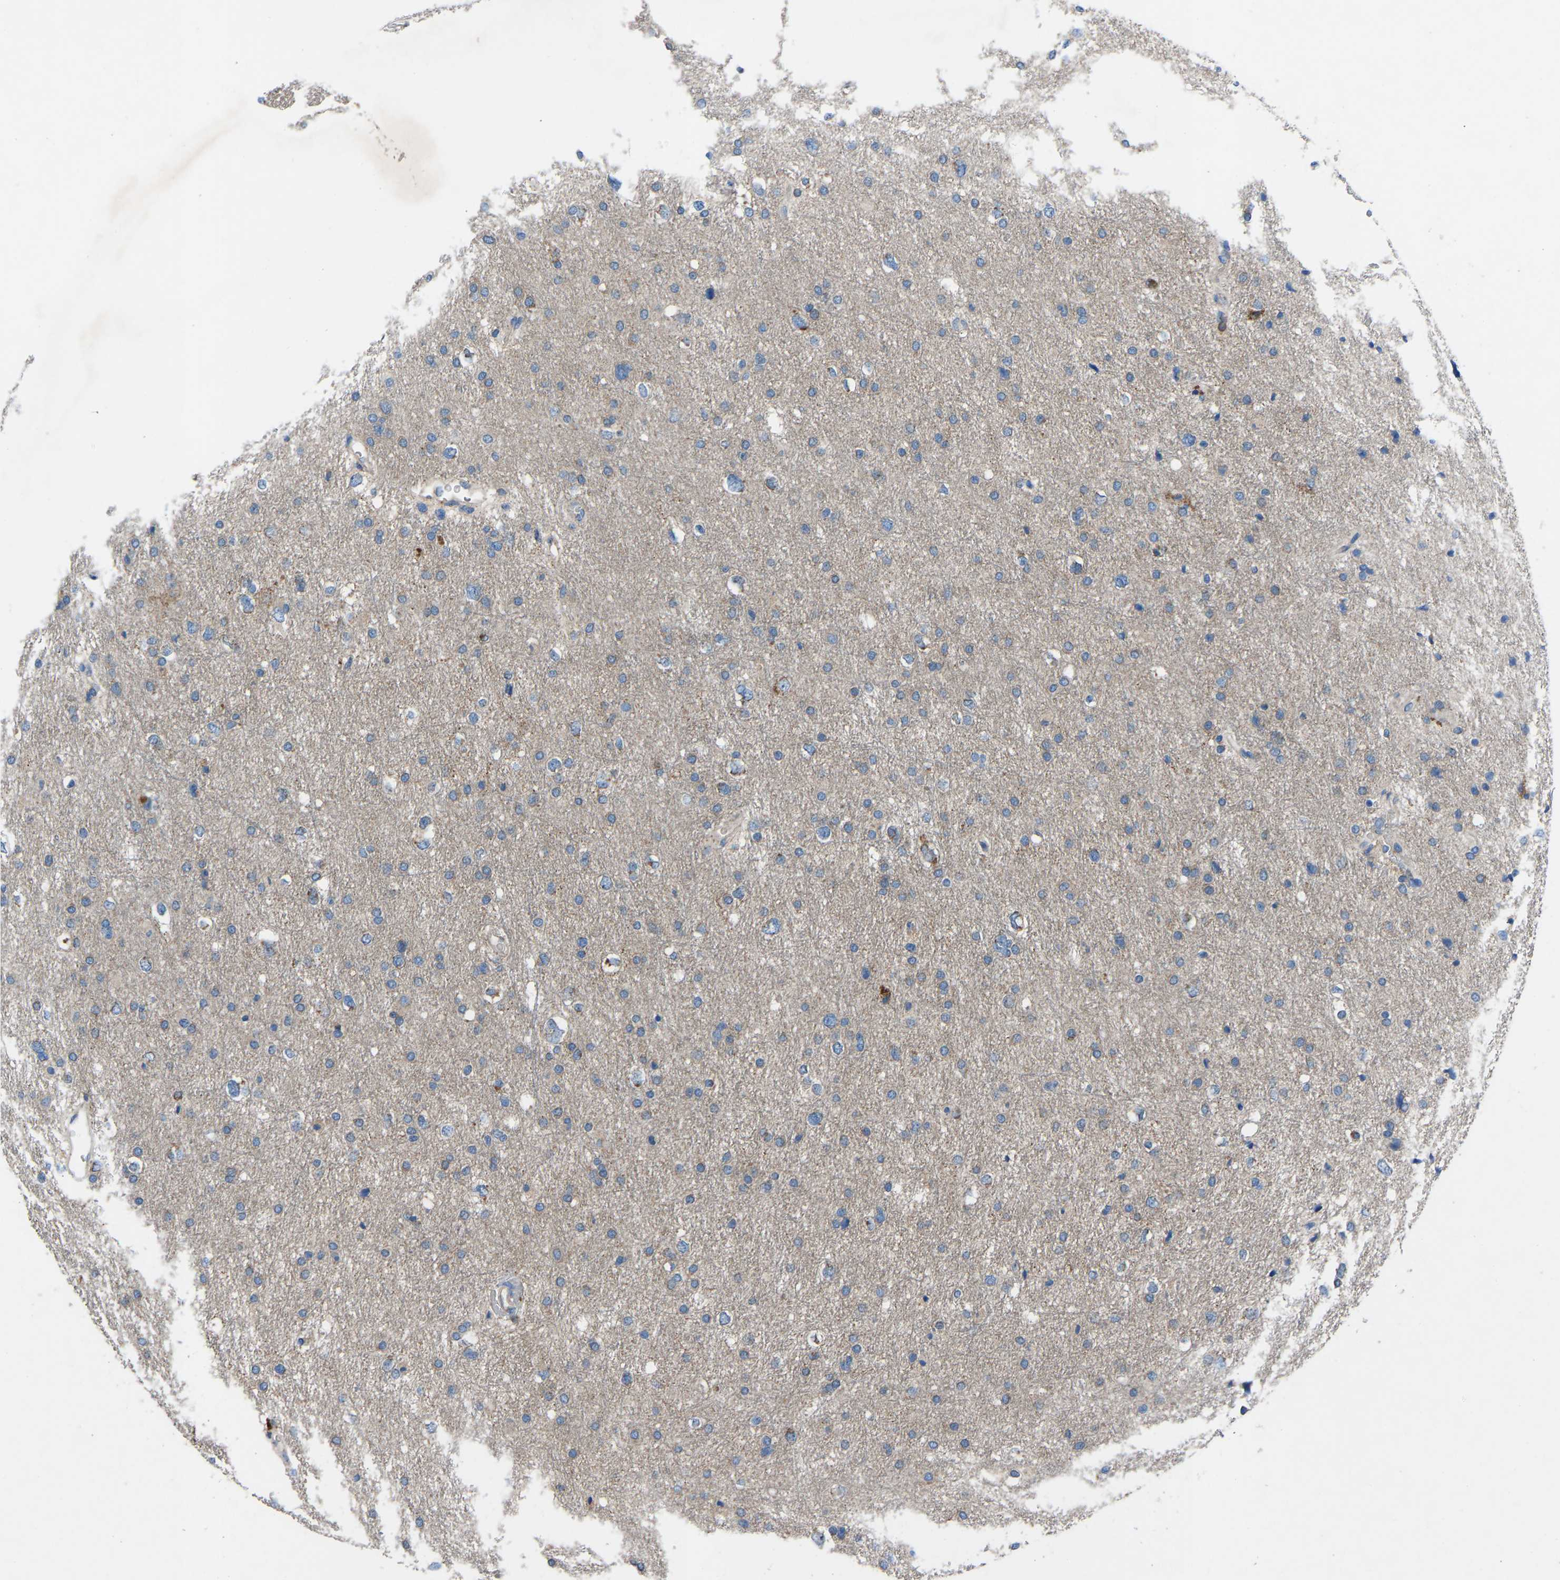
{"staining": {"intensity": "moderate", "quantity": "<25%", "location": "cytoplasmic/membranous"}, "tissue": "glioma", "cell_type": "Tumor cells", "image_type": "cancer", "snomed": [{"axis": "morphology", "description": "Glioma, malignant, Low grade"}, {"axis": "topography", "description": "Brain"}], "caption": "Immunohistochemical staining of malignant low-grade glioma displays moderate cytoplasmic/membranous protein positivity in about <25% of tumor cells. (brown staining indicates protein expression, while blue staining denotes nuclei).", "gene": "GRK6", "patient": {"sex": "female", "age": 37}}